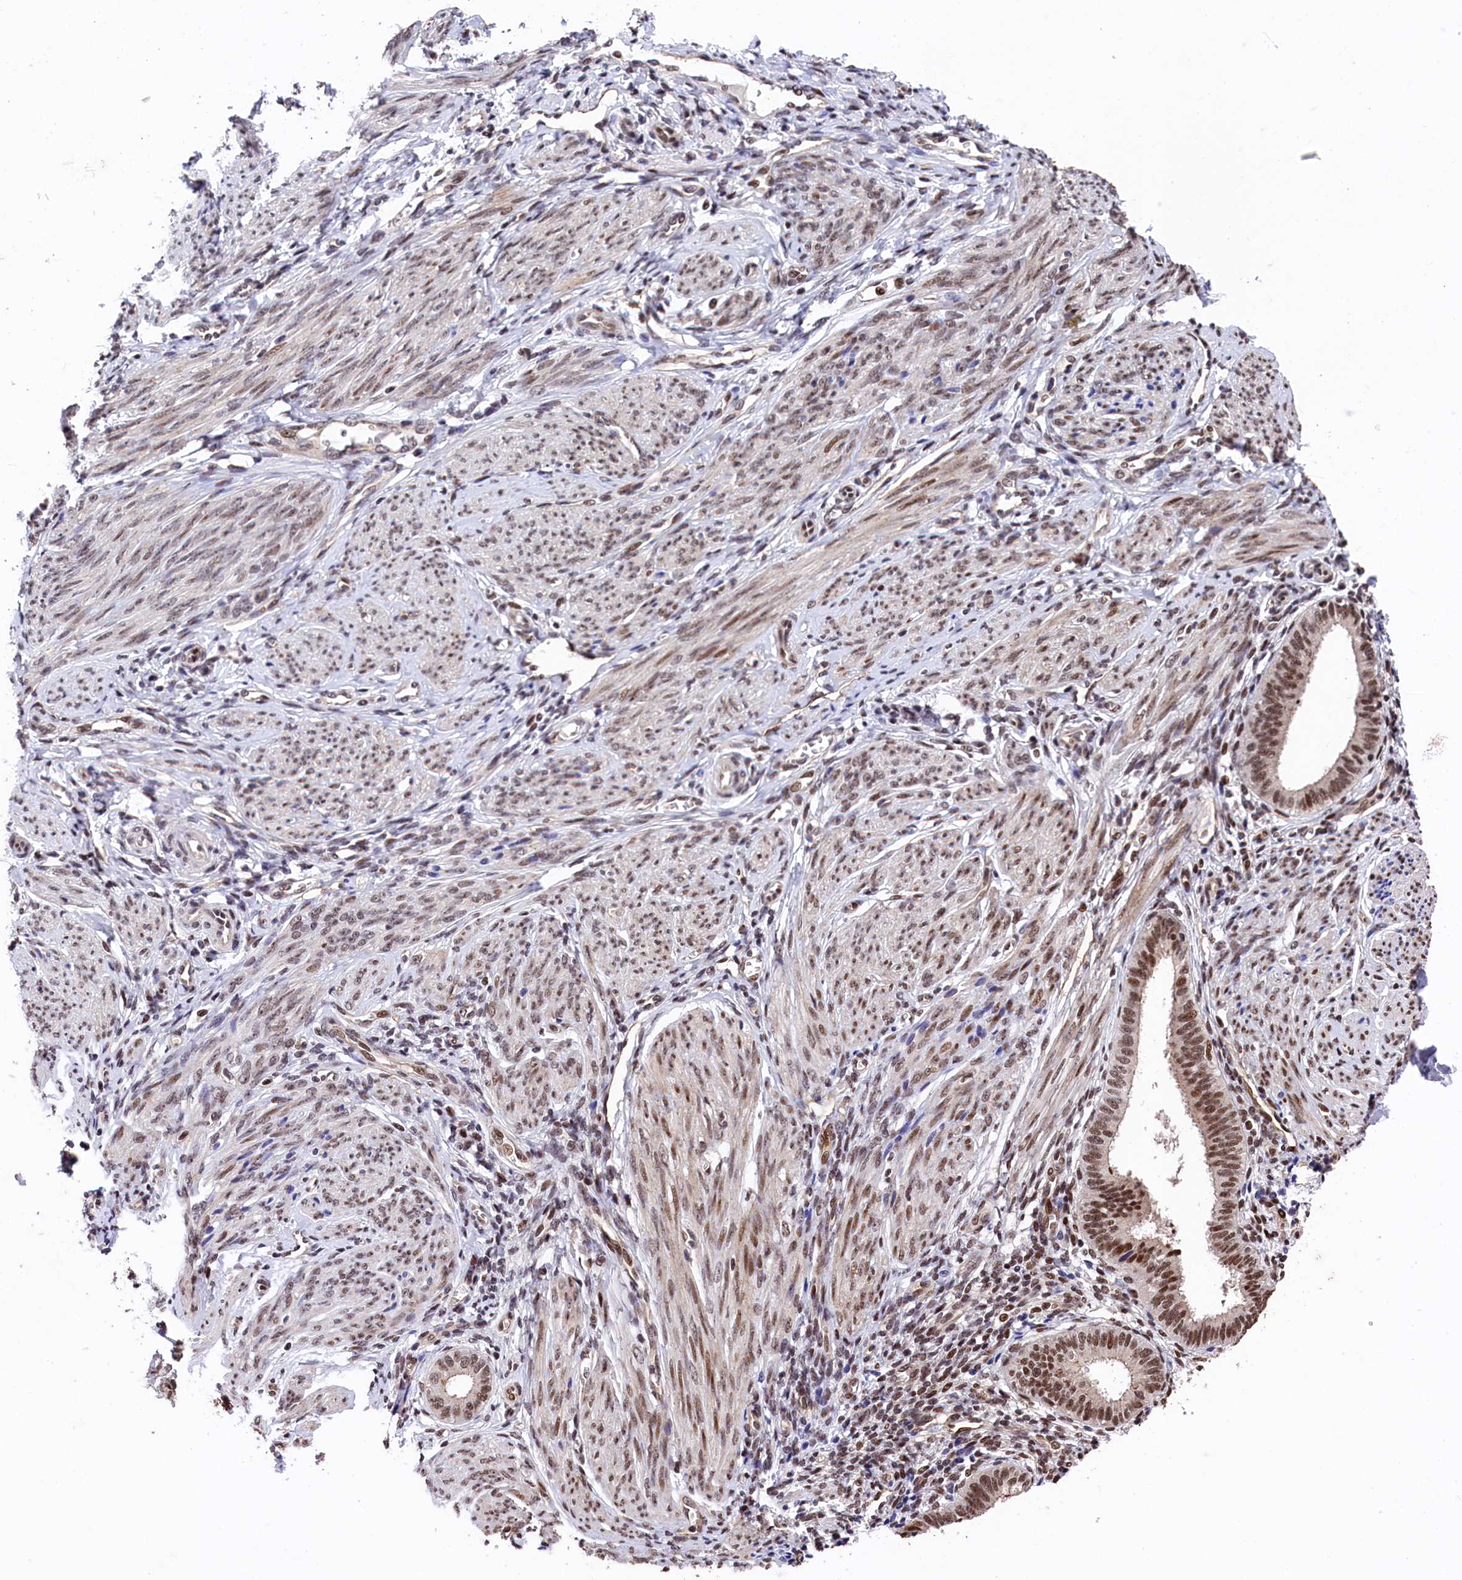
{"staining": {"intensity": "moderate", "quantity": "25%-75%", "location": "nuclear"}, "tissue": "endometrium", "cell_type": "Cells in endometrial stroma", "image_type": "normal", "snomed": [{"axis": "morphology", "description": "Normal tissue, NOS"}, {"axis": "topography", "description": "Uterus"}, {"axis": "topography", "description": "Endometrium"}], "caption": "A photomicrograph showing moderate nuclear expression in approximately 25%-75% of cells in endometrial stroma in unremarkable endometrium, as visualized by brown immunohistochemical staining.", "gene": "ADIG", "patient": {"sex": "female", "age": 48}}